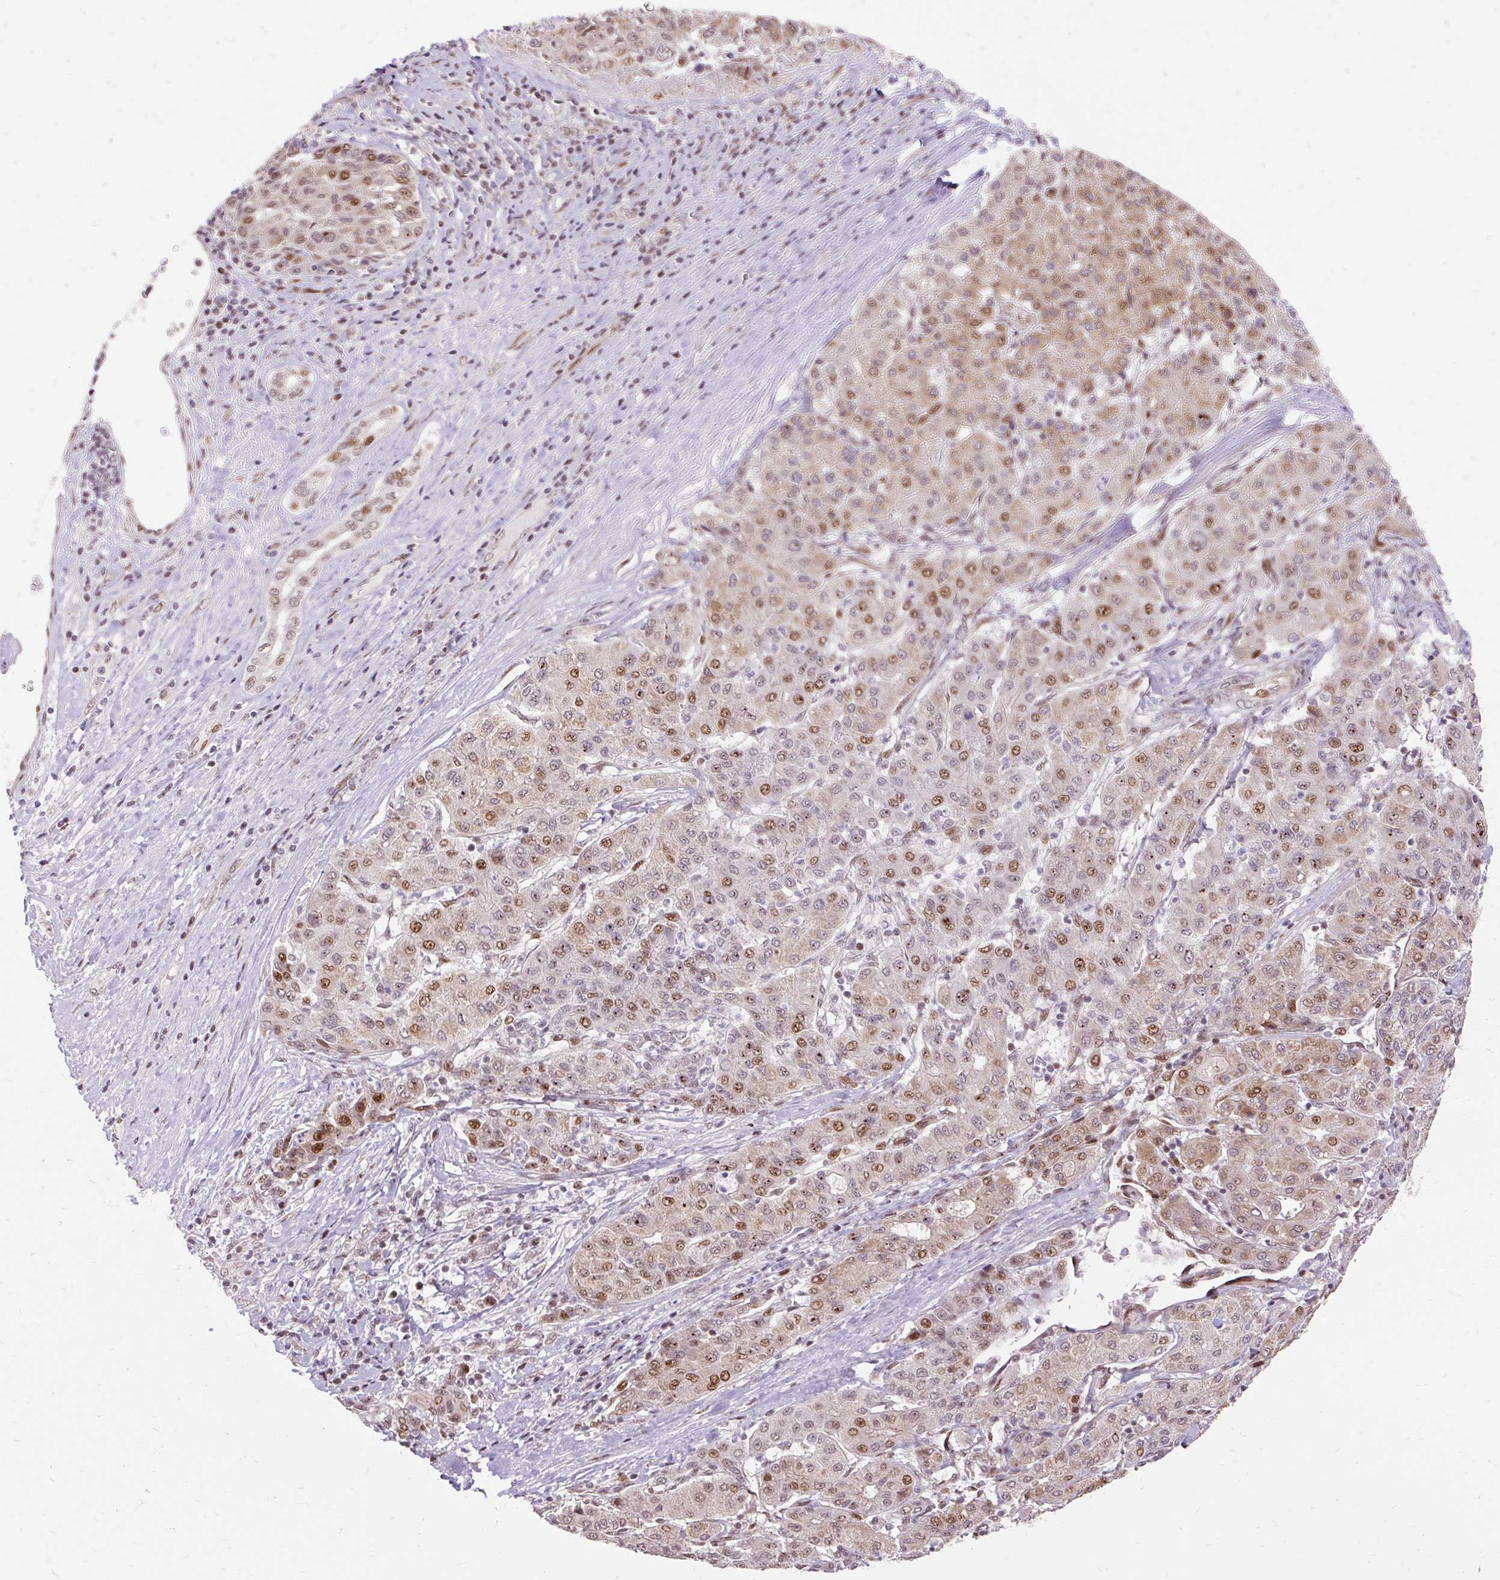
{"staining": {"intensity": "moderate", "quantity": ">75%", "location": "nuclear"}, "tissue": "liver cancer", "cell_type": "Tumor cells", "image_type": "cancer", "snomed": [{"axis": "morphology", "description": "Carcinoma, Hepatocellular, NOS"}, {"axis": "topography", "description": "Liver"}], "caption": "Liver cancer stained with a protein marker displays moderate staining in tumor cells.", "gene": "MECOM", "patient": {"sex": "male", "age": 65}}